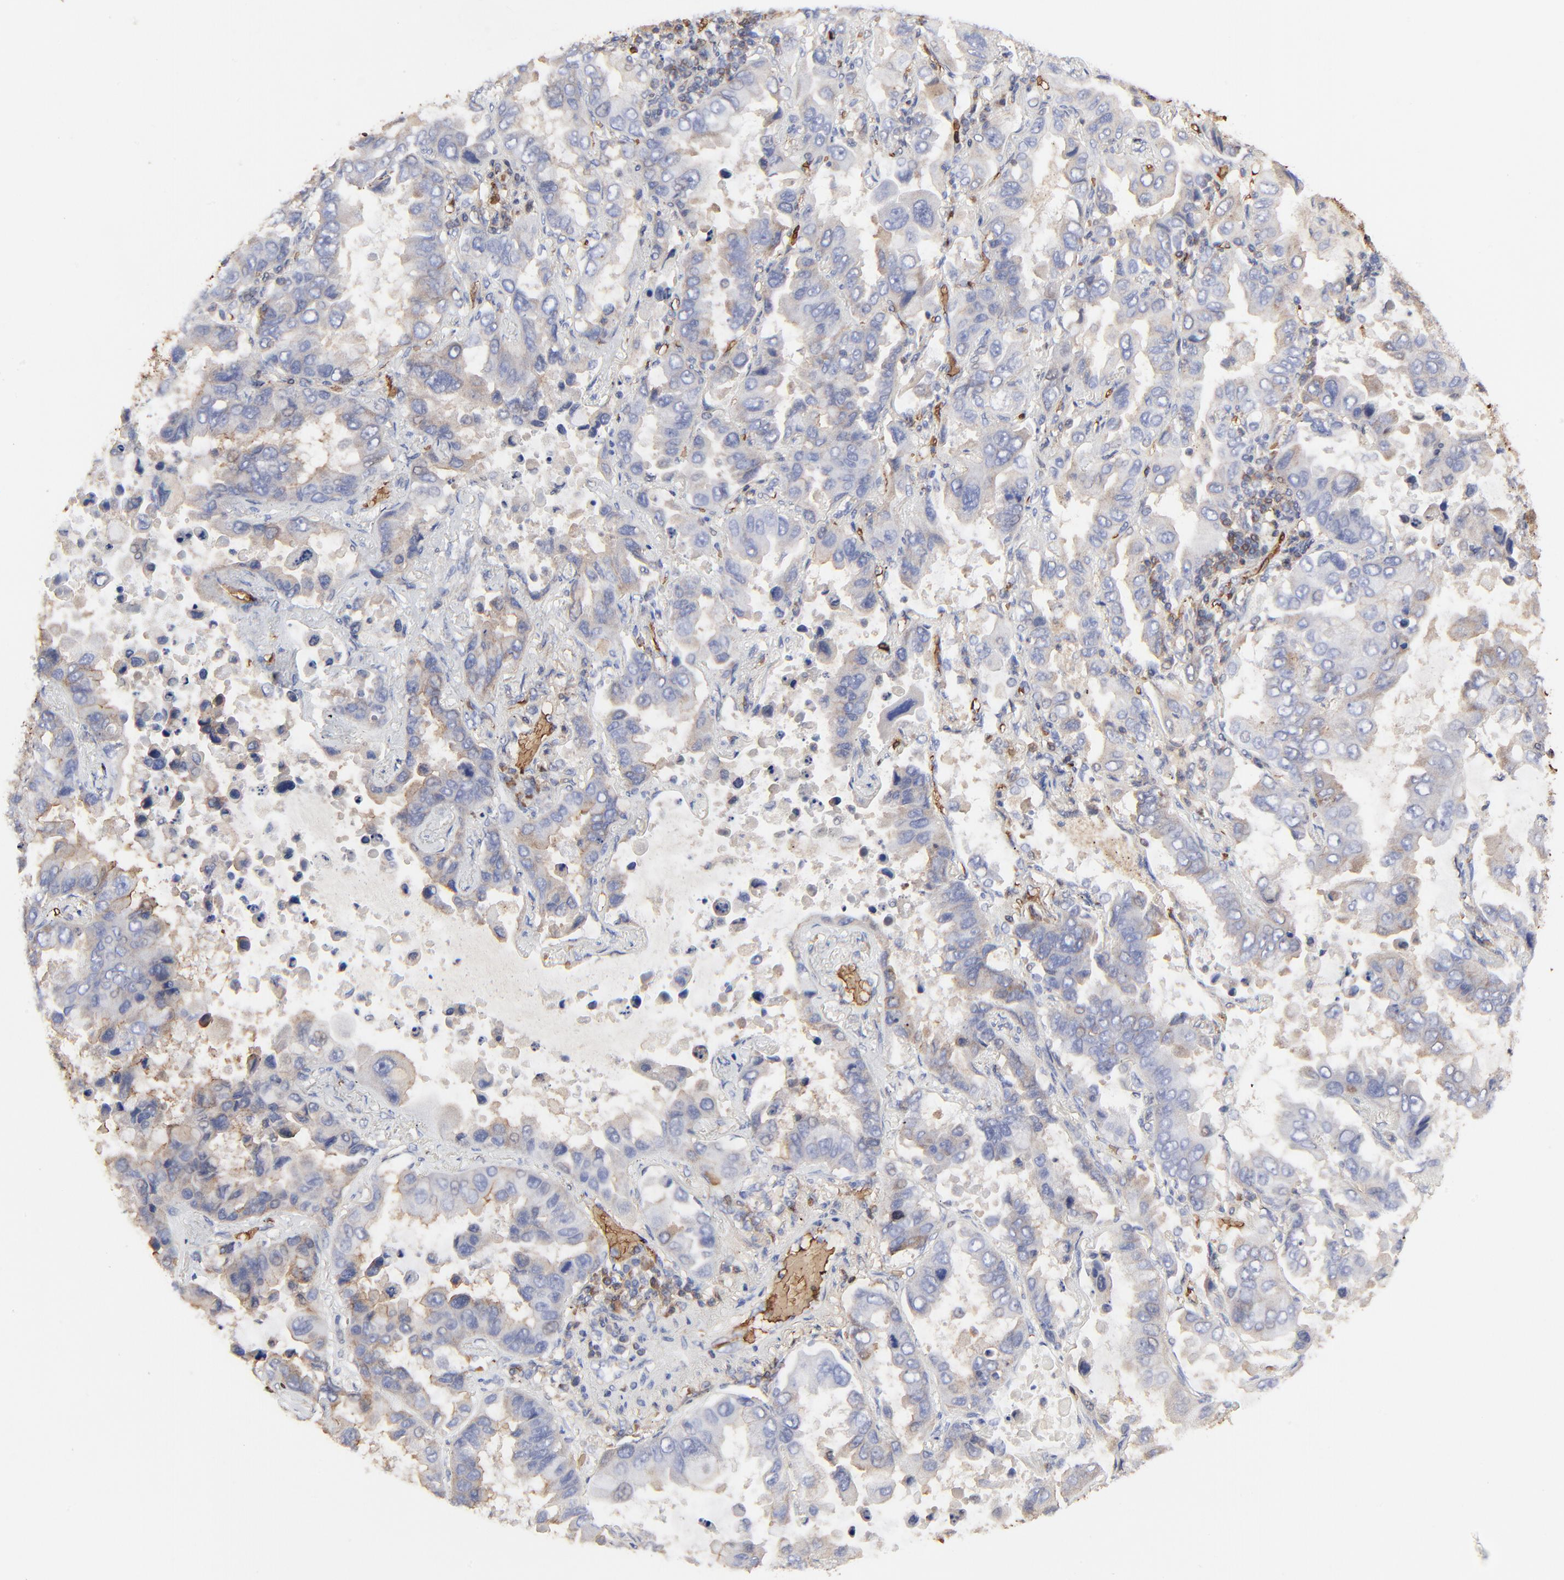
{"staining": {"intensity": "weak", "quantity": "<25%", "location": "cytoplasmic/membranous"}, "tissue": "lung cancer", "cell_type": "Tumor cells", "image_type": "cancer", "snomed": [{"axis": "morphology", "description": "Adenocarcinoma, NOS"}, {"axis": "topography", "description": "Lung"}], "caption": "An IHC image of adenocarcinoma (lung) is shown. There is no staining in tumor cells of adenocarcinoma (lung).", "gene": "PAG1", "patient": {"sex": "male", "age": 64}}